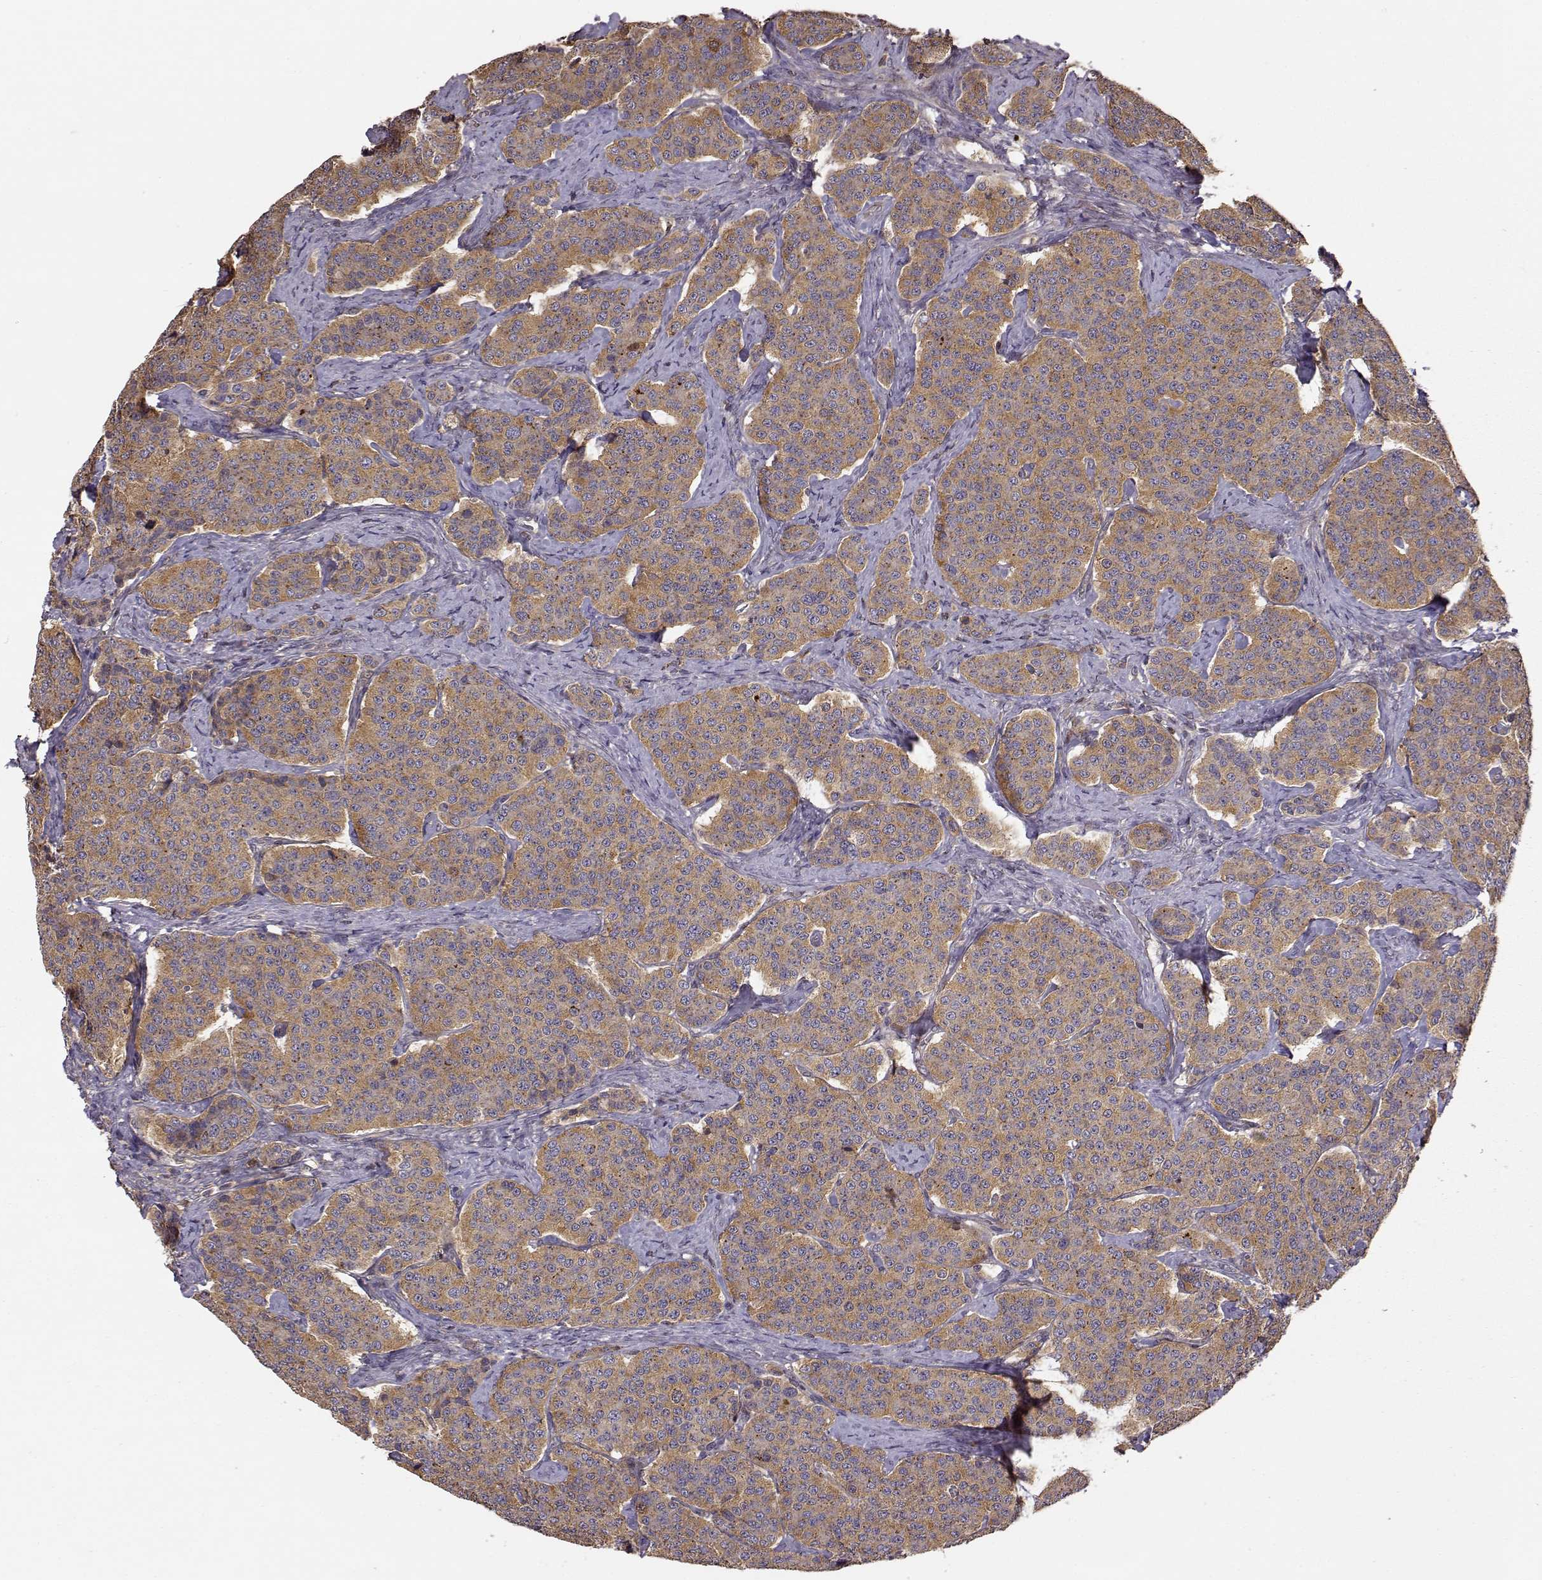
{"staining": {"intensity": "moderate", "quantity": ">75%", "location": "cytoplasmic/membranous"}, "tissue": "carcinoid", "cell_type": "Tumor cells", "image_type": "cancer", "snomed": [{"axis": "morphology", "description": "Carcinoid, malignant, NOS"}, {"axis": "topography", "description": "Small intestine"}], "caption": "The immunohistochemical stain shows moderate cytoplasmic/membranous positivity in tumor cells of malignant carcinoid tissue.", "gene": "CRIM1", "patient": {"sex": "female", "age": 58}}